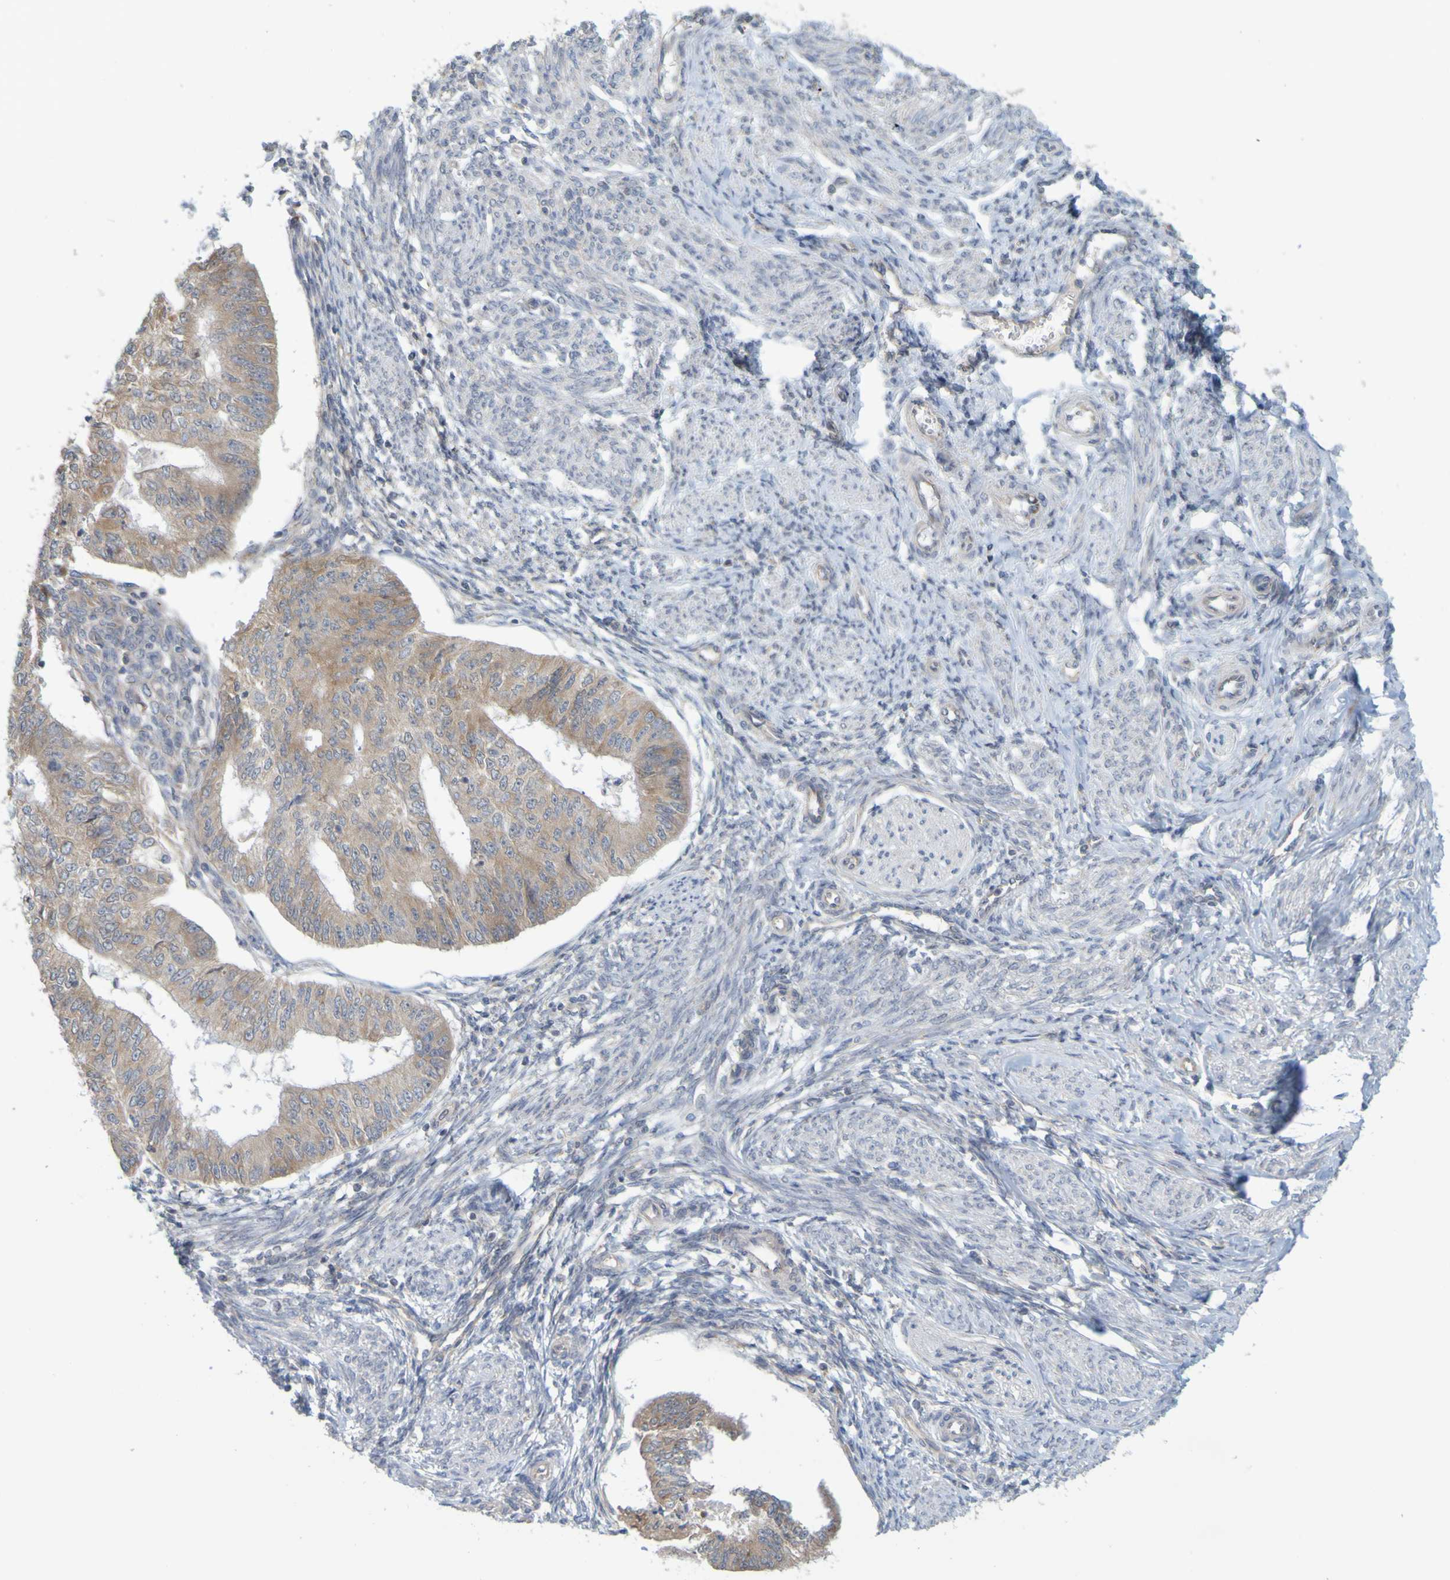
{"staining": {"intensity": "moderate", "quantity": "25%-75%", "location": "cytoplasmic/membranous,nuclear"}, "tissue": "endometrial cancer", "cell_type": "Tumor cells", "image_type": "cancer", "snomed": [{"axis": "morphology", "description": "Adenocarcinoma, NOS"}, {"axis": "topography", "description": "Endometrium"}], "caption": "Brown immunohistochemical staining in human endometrial adenocarcinoma reveals moderate cytoplasmic/membranous and nuclear staining in about 25%-75% of tumor cells.", "gene": "MOGS", "patient": {"sex": "female", "age": 32}}